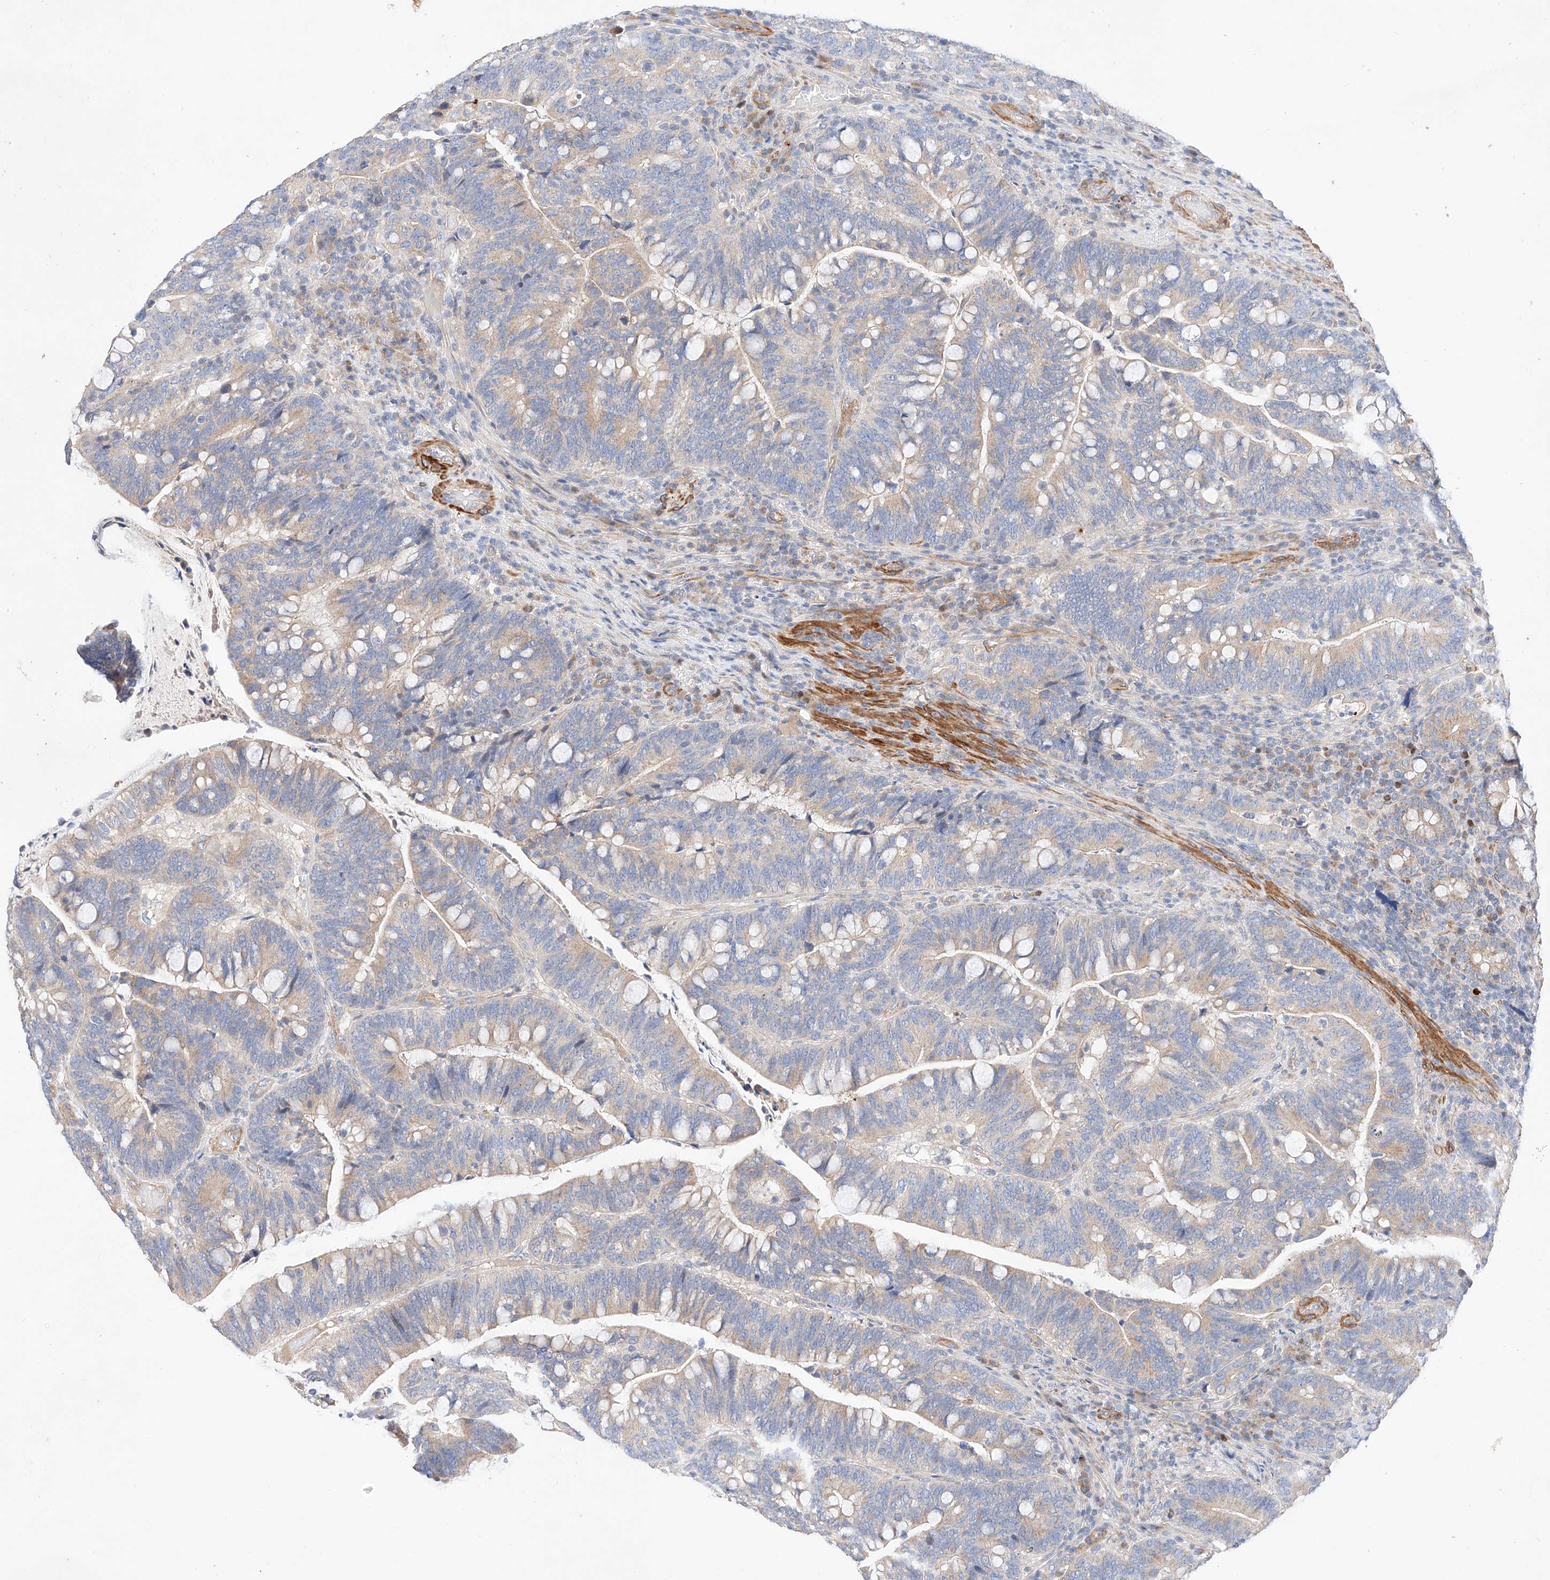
{"staining": {"intensity": "weak", "quantity": "25%-75%", "location": "cytoplasmic/membranous"}, "tissue": "colorectal cancer", "cell_type": "Tumor cells", "image_type": "cancer", "snomed": [{"axis": "morphology", "description": "Adenocarcinoma, NOS"}, {"axis": "topography", "description": "Colon"}], "caption": "Immunohistochemistry (IHC) (DAB (3,3'-diaminobenzidine)) staining of human adenocarcinoma (colorectal) reveals weak cytoplasmic/membranous protein staining in about 25%-75% of tumor cells.", "gene": "C6orf118", "patient": {"sex": "female", "age": 66}}